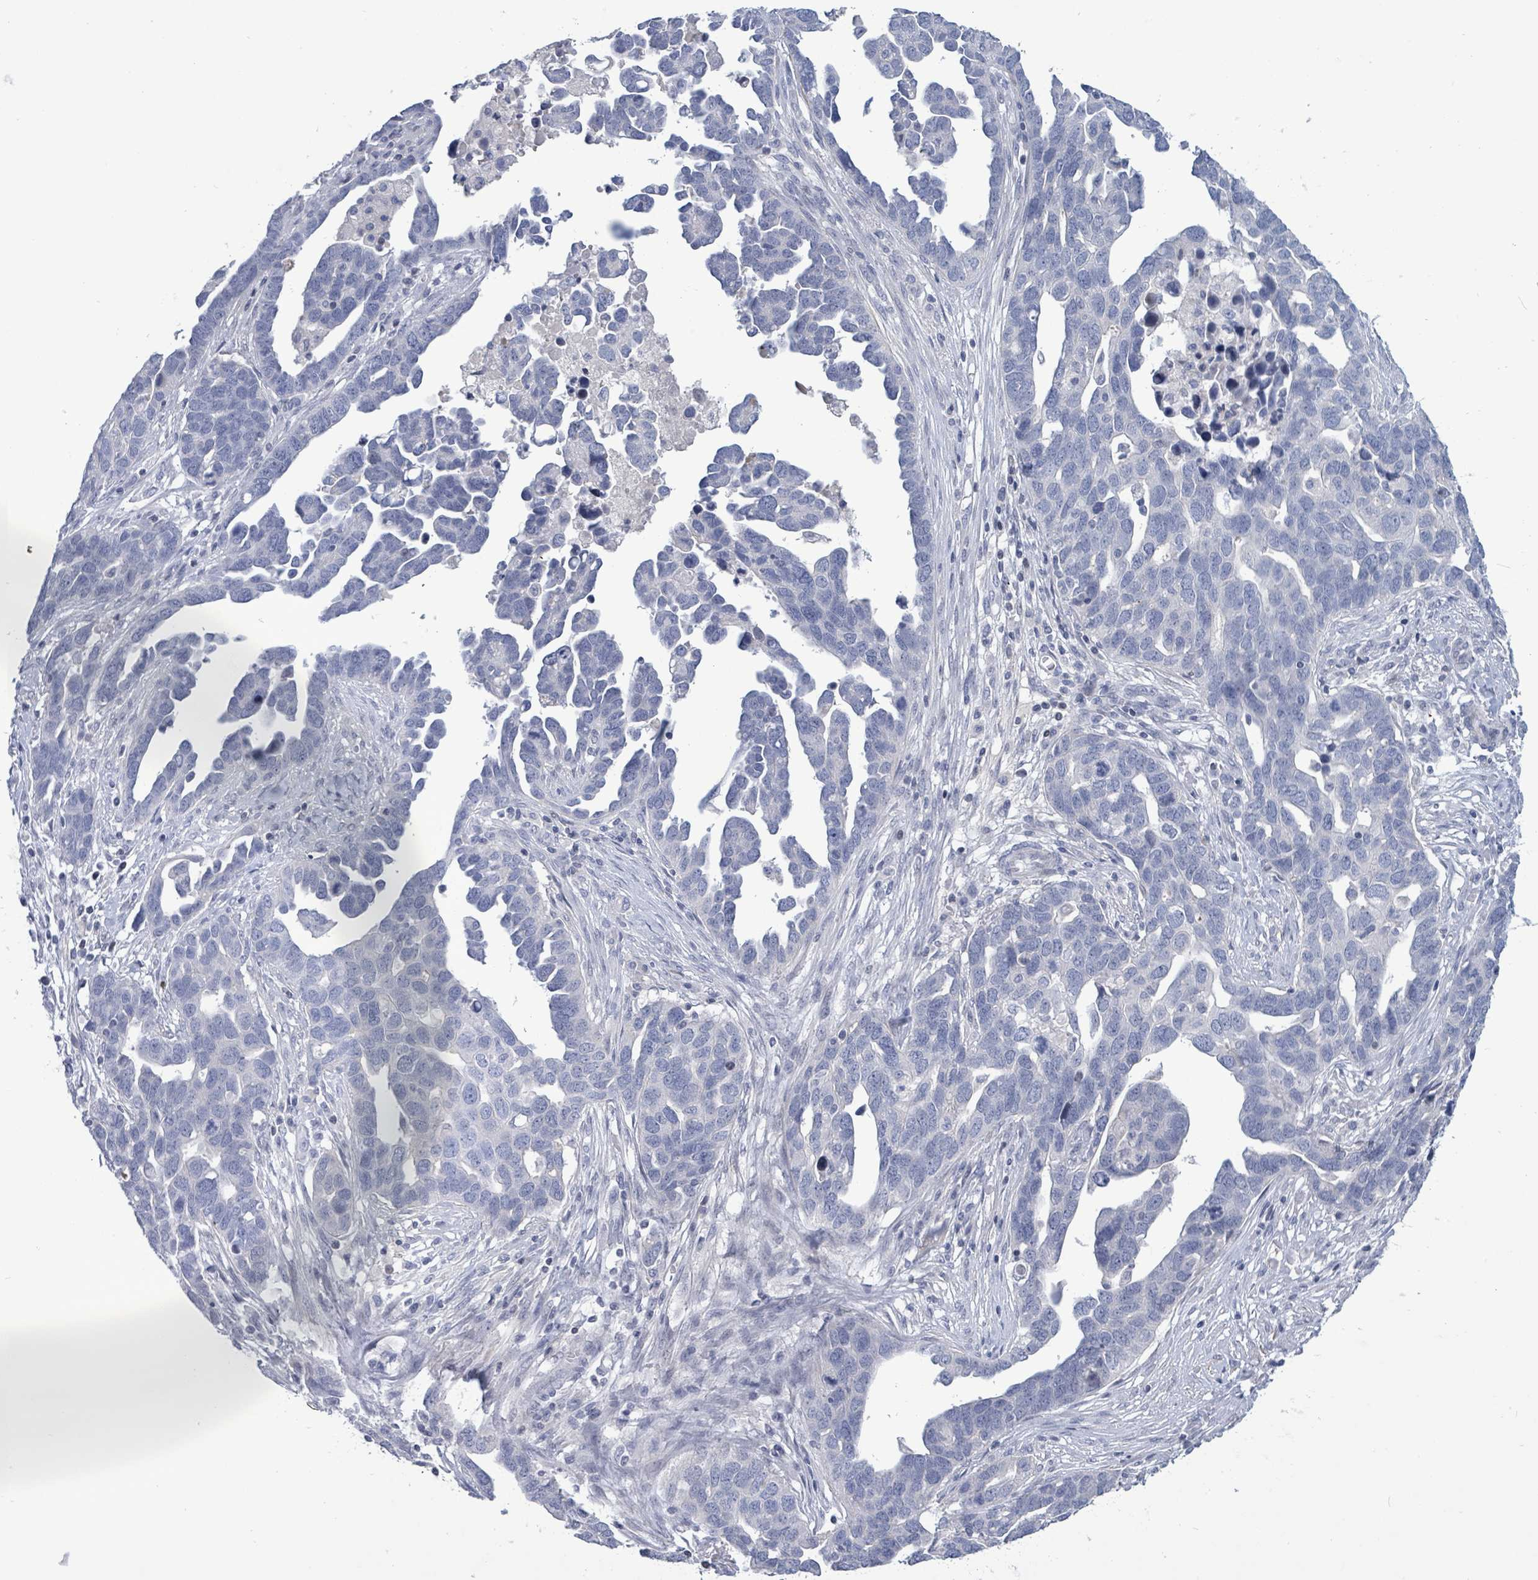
{"staining": {"intensity": "negative", "quantity": "none", "location": "none"}, "tissue": "ovarian cancer", "cell_type": "Tumor cells", "image_type": "cancer", "snomed": [{"axis": "morphology", "description": "Cystadenocarcinoma, serous, NOS"}, {"axis": "topography", "description": "Ovary"}], "caption": "Immunohistochemical staining of human serous cystadenocarcinoma (ovarian) demonstrates no significant staining in tumor cells.", "gene": "NTN3", "patient": {"sex": "female", "age": 54}}